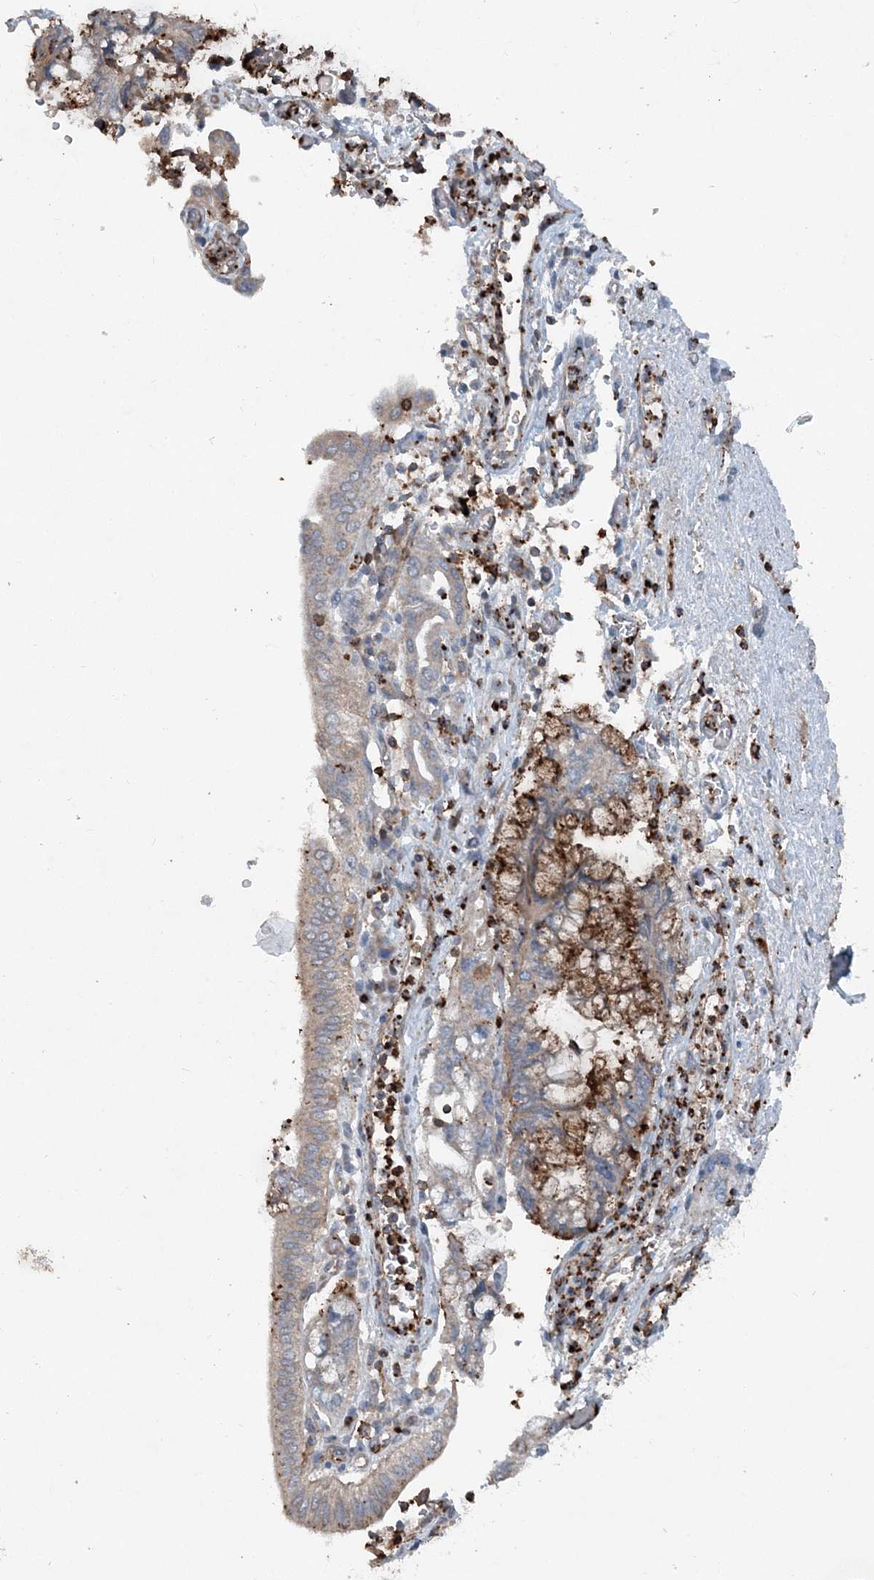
{"staining": {"intensity": "moderate", "quantity": "<25%", "location": "cytoplasmic/membranous"}, "tissue": "pancreatic cancer", "cell_type": "Tumor cells", "image_type": "cancer", "snomed": [{"axis": "morphology", "description": "Adenocarcinoma, NOS"}, {"axis": "topography", "description": "Pancreas"}], "caption": "Human pancreatic adenocarcinoma stained for a protein (brown) demonstrates moderate cytoplasmic/membranous positive staining in approximately <25% of tumor cells.", "gene": "DGUOK", "patient": {"sex": "female", "age": 73}}